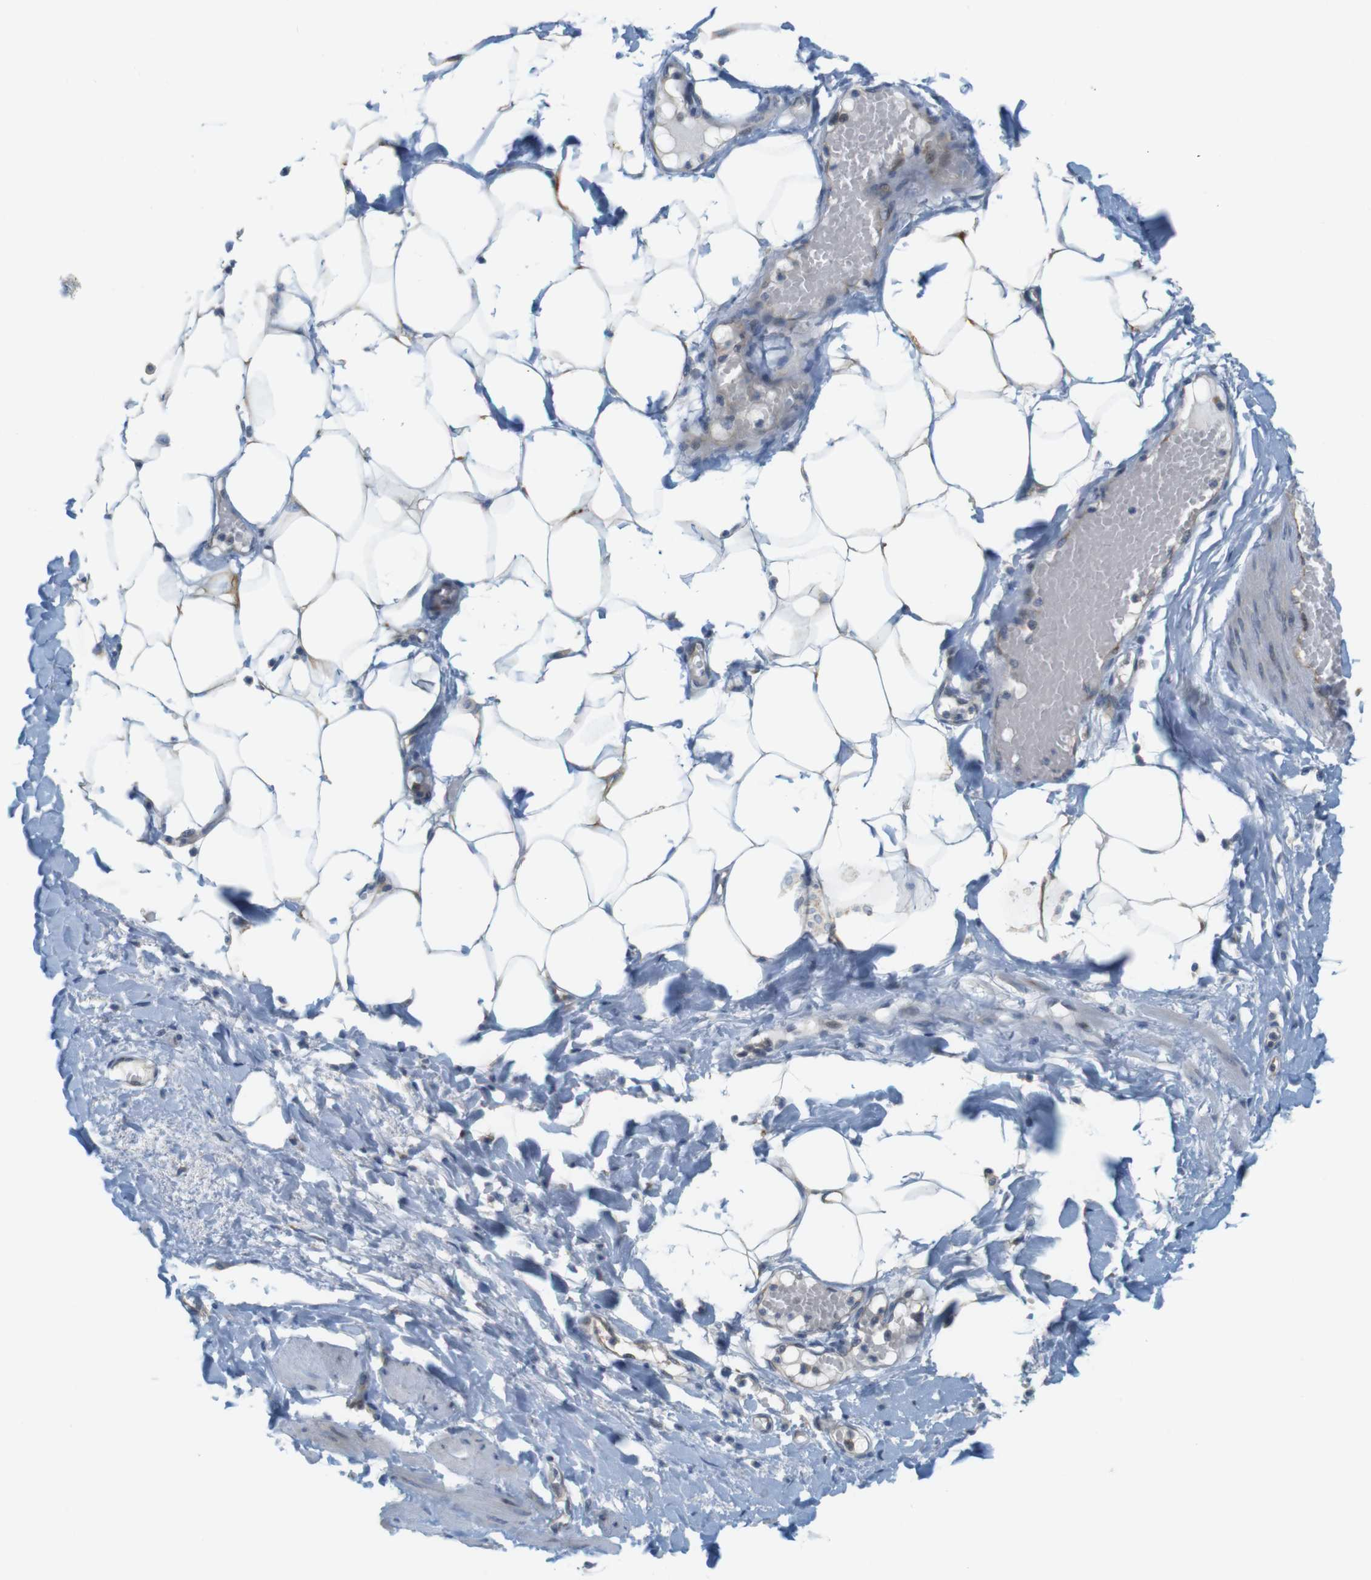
{"staining": {"intensity": "negative", "quantity": "none", "location": "none"}, "tissue": "adipose tissue", "cell_type": "Adipocytes", "image_type": "normal", "snomed": [{"axis": "morphology", "description": "Normal tissue, NOS"}, {"axis": "topography", "description": "Soft tissue"}, {"axis": "topography", "description": "Vascular tissue"}], "caption": "Protein analysis of normal adipose tissue demonstrates no significant positivity in adipocytes.", "gene": "GJC3", "patient": {"sex": "female", "age": 35}}